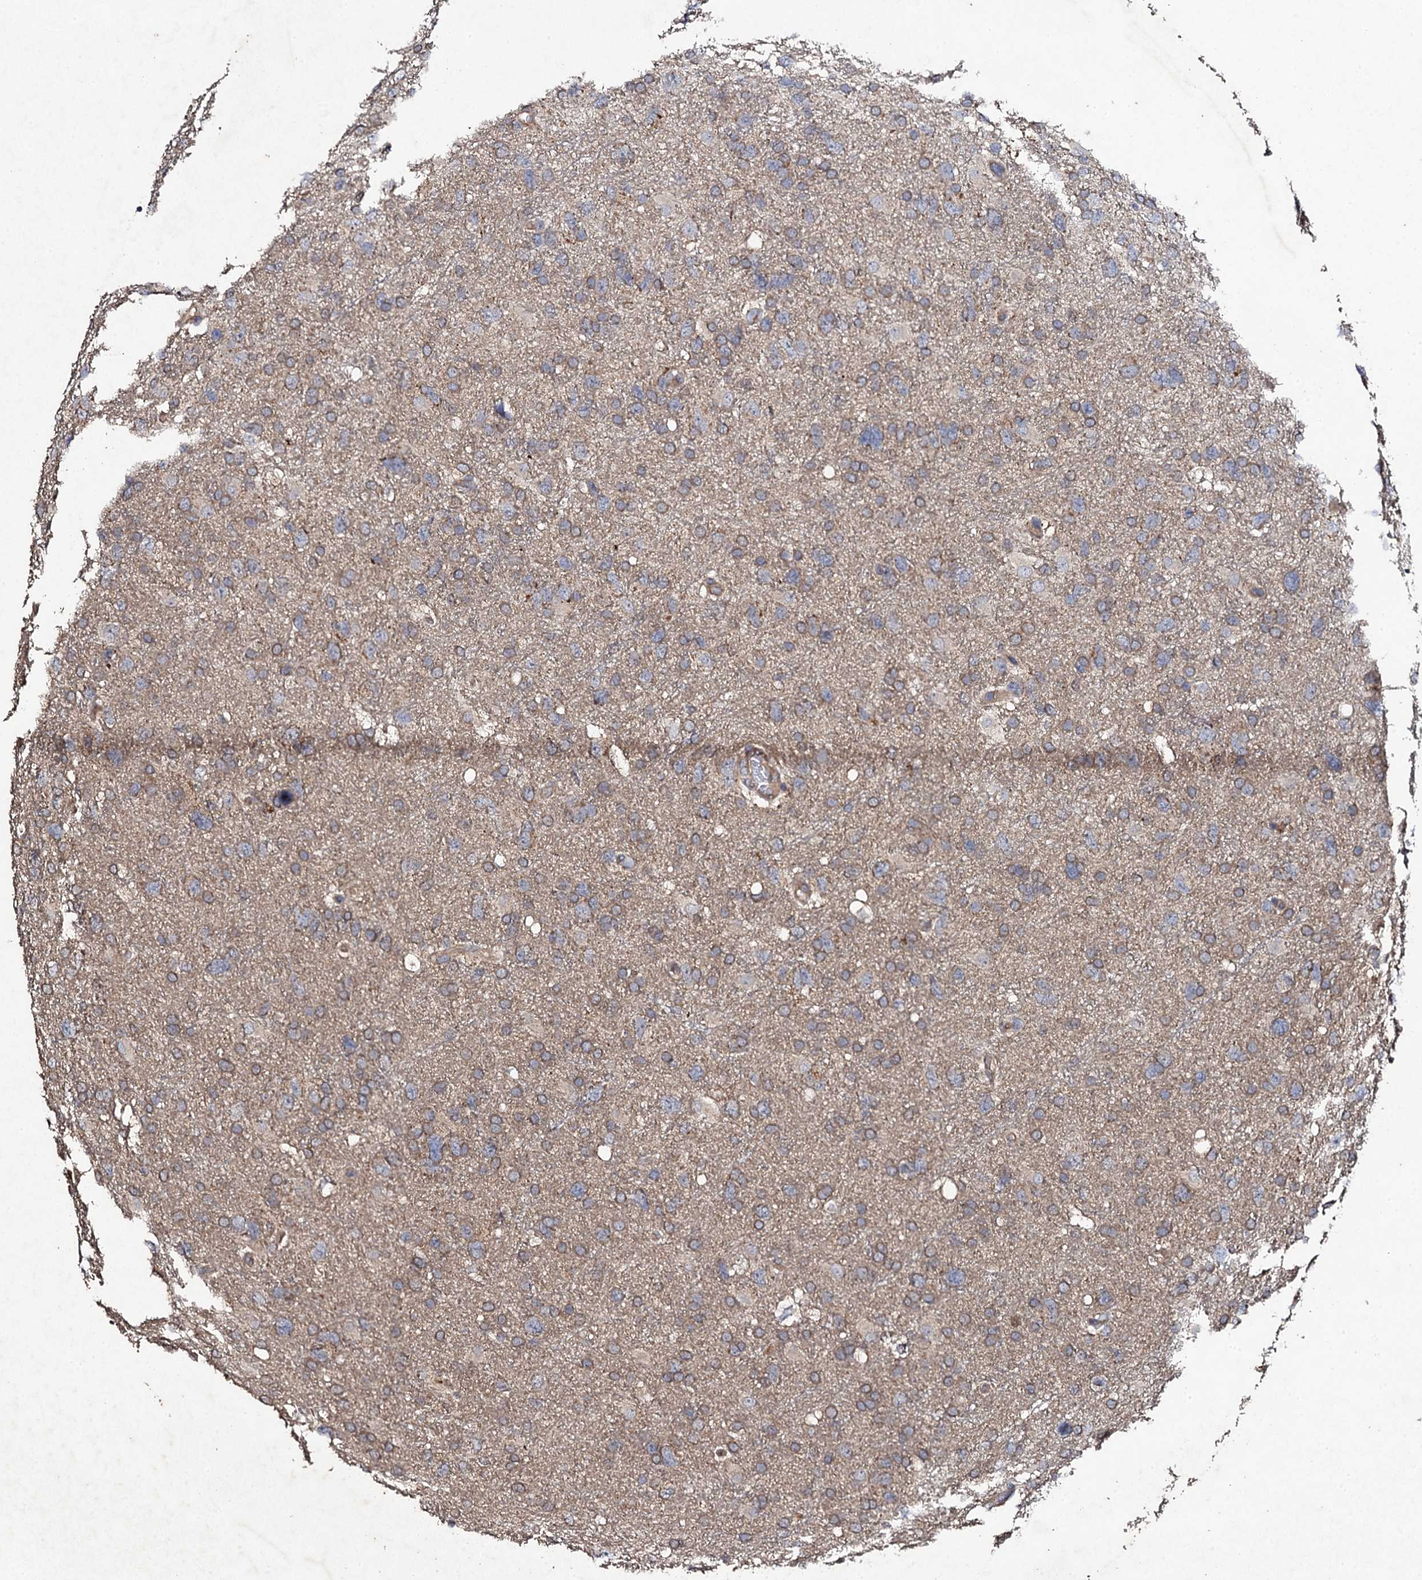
{"staining": {"intensity": "weak", "quantity": ">75%", "location": "cytoplasmic/membranous"}, "tissue": "glioma", "cell_type": "Tumor cells", "image_type": "cancer", "snomed": [{"axis": "morphology", "description": "Glioma, malignant, High grade"}, {"axis": "topography", "description": "Brain"}], "caption": "DAB (3,3'-diaminobenzidine) immunohistochemical staining of human glioma demonstrates weak cytoplasmic/membranous protein expression in approximately >75% of tumor cells.", "gene": "MOCOS", "patient": {"sex": "male", "age": 61}}